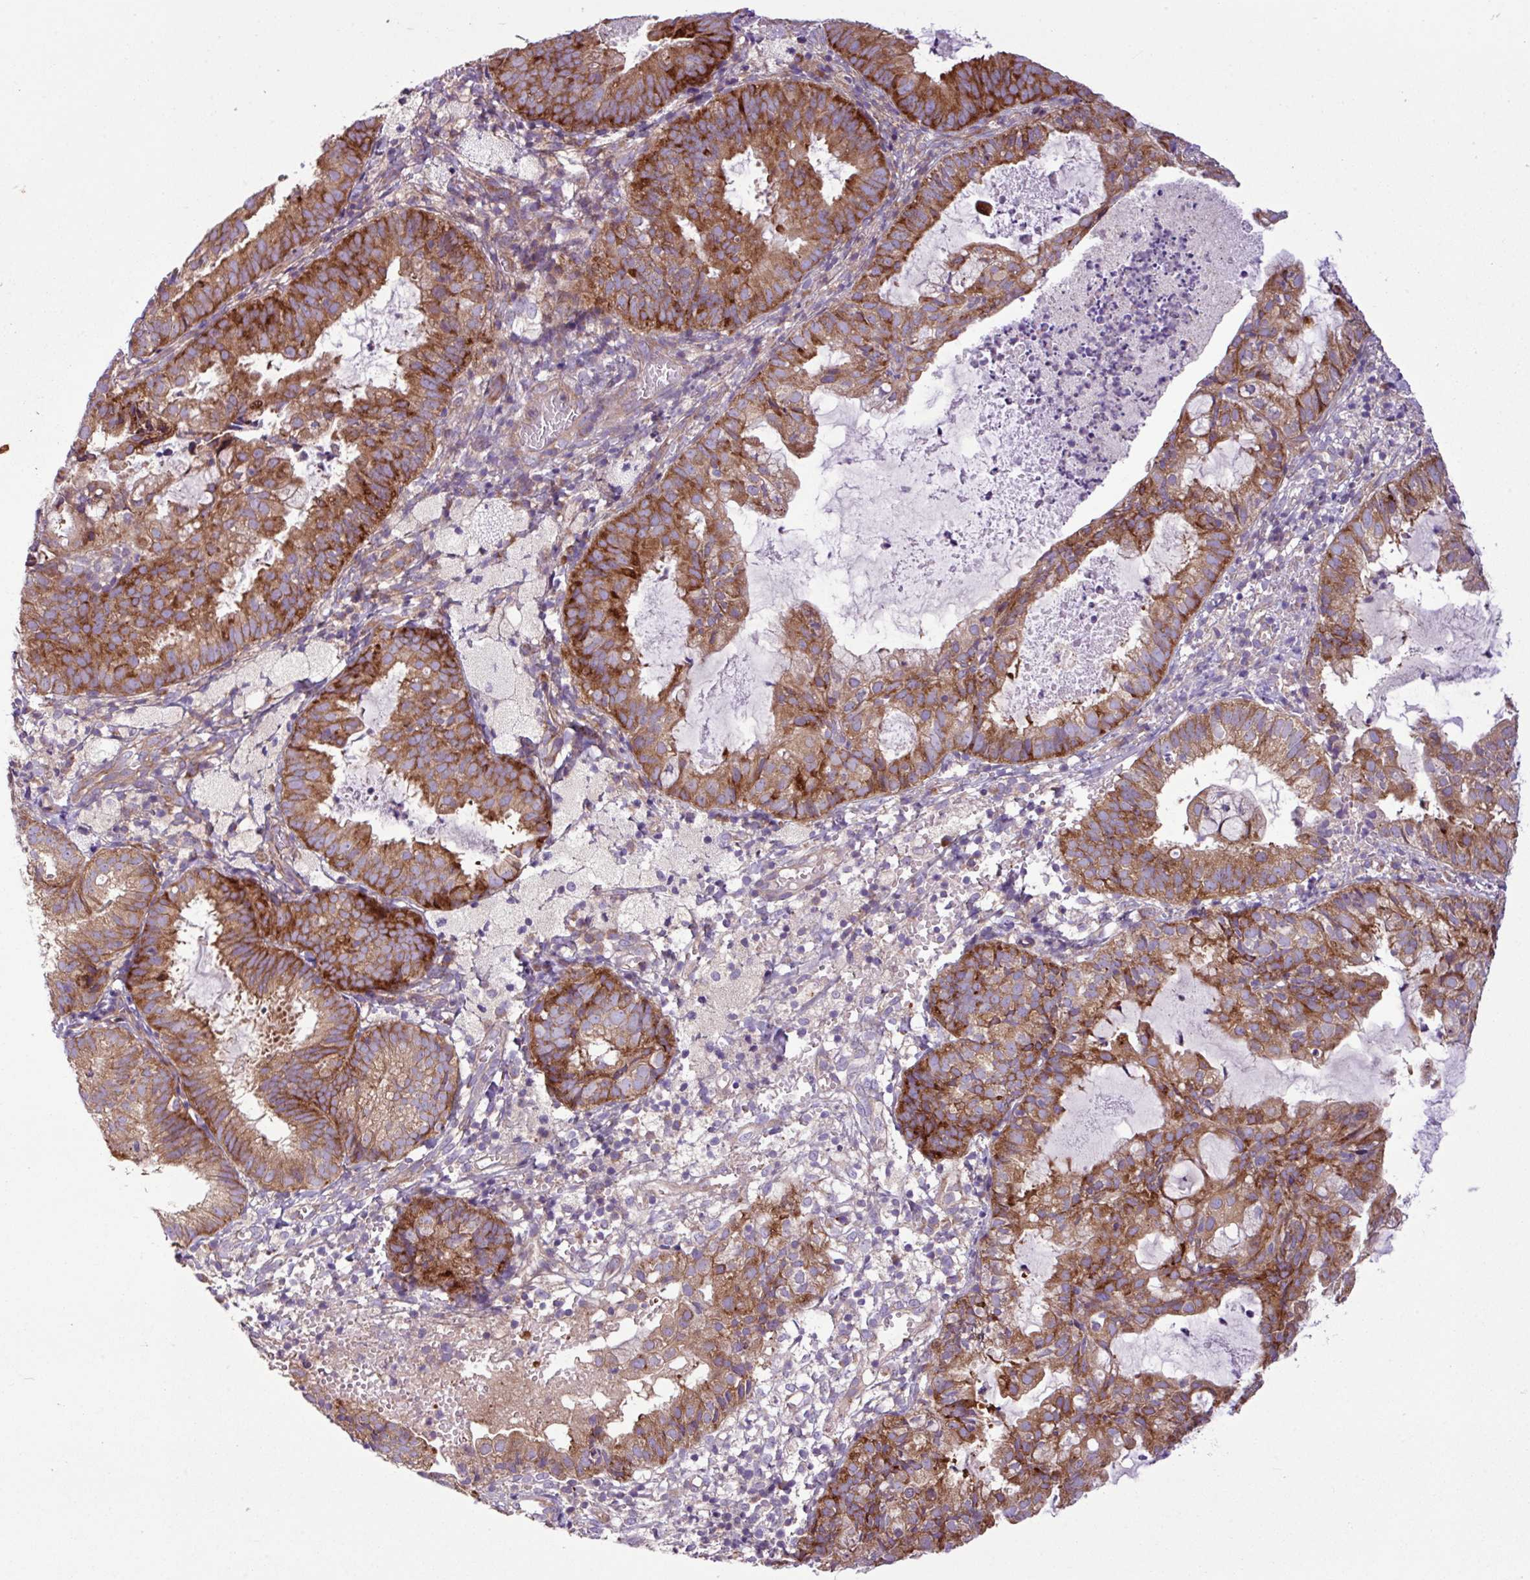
{"staining": {"intensity": "strong", "quantity": ">75%", "location": "cytoplasmic/membranous"}, "tissue": "endometrial cancer", "cell_type": "Tumor cells", "image_type": "cancer", "snomed": [{"axis": "morphology", "description": "Adenocarcinoma, NOS"}, {"axis": "topography", "description": "Endometrium"}], "caption": "This histopathology image displays endometrial cancer stained with immunohistochemistry to label a protein in brown. The cytoplasmic/membranous of tumor cells show strong positivity for the protein. Nuclei are counter-stained blue.", "gene": "MROH2A", "patient": {"sex": "female", "age": 80}}